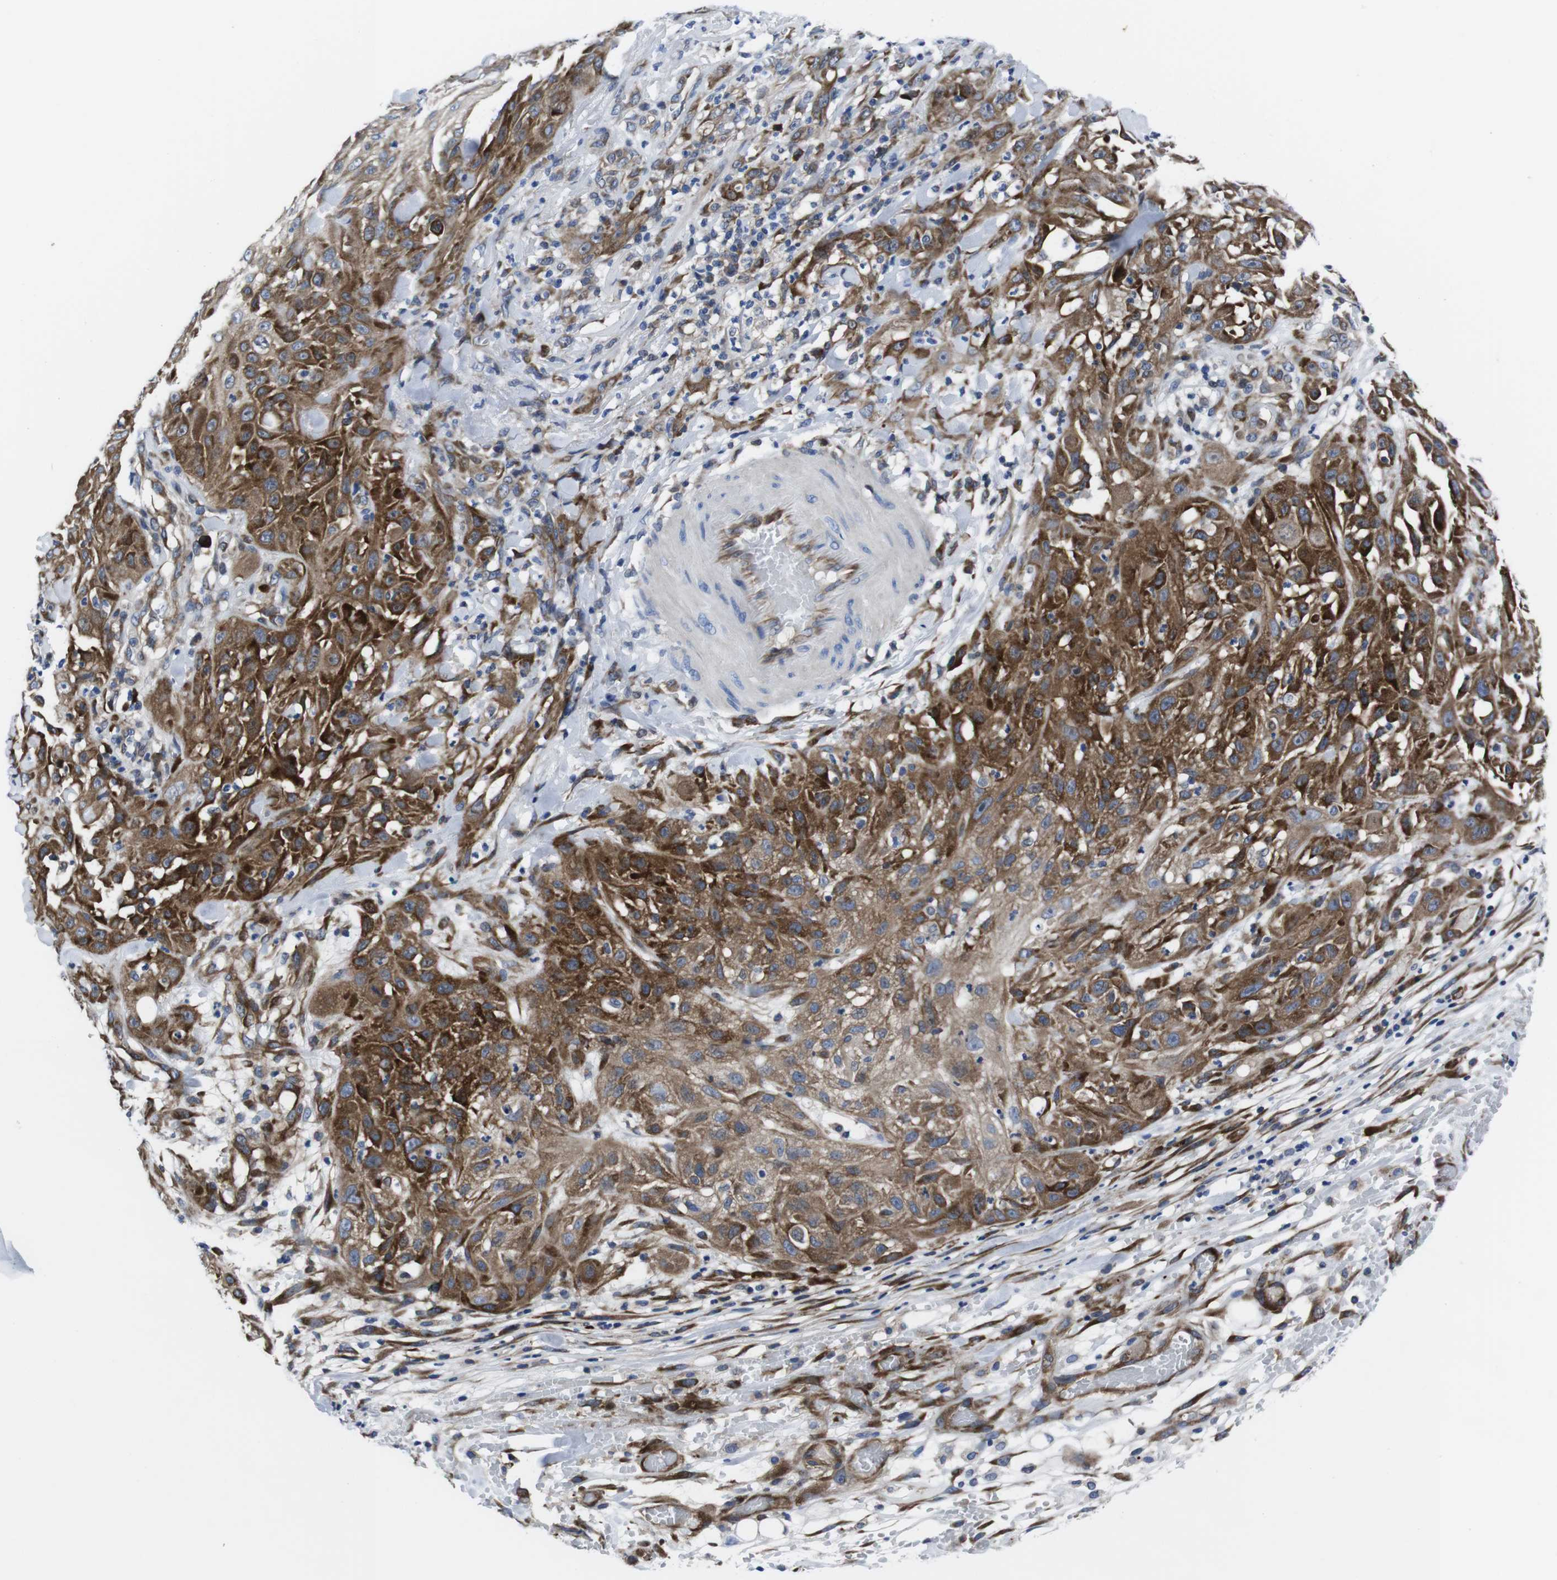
{"staining": {"intensity": "moderate", "quantity": ">75%", "location": "cytoplasmic/membranous"}, "tissue": "skin cancer", "cell_type": "Tumor cells", "image_type": "cancer", "snomed": [{"axis": "morphology", "description": "Squamous cell carcinoma, NOS"}, {"axis": "topography", "description": "Skin"}], "caption": "Immunohistochemistry (IHC) photomicrograph of skin squamous cell carcinoma stained for a protein (brown), which displays medium levels of moderate cytoplasmic/membranous staining in approximately >75% of tumor cells.", "gene": "EIF4A1", "patient": {"sex": "male", "age": 75}}